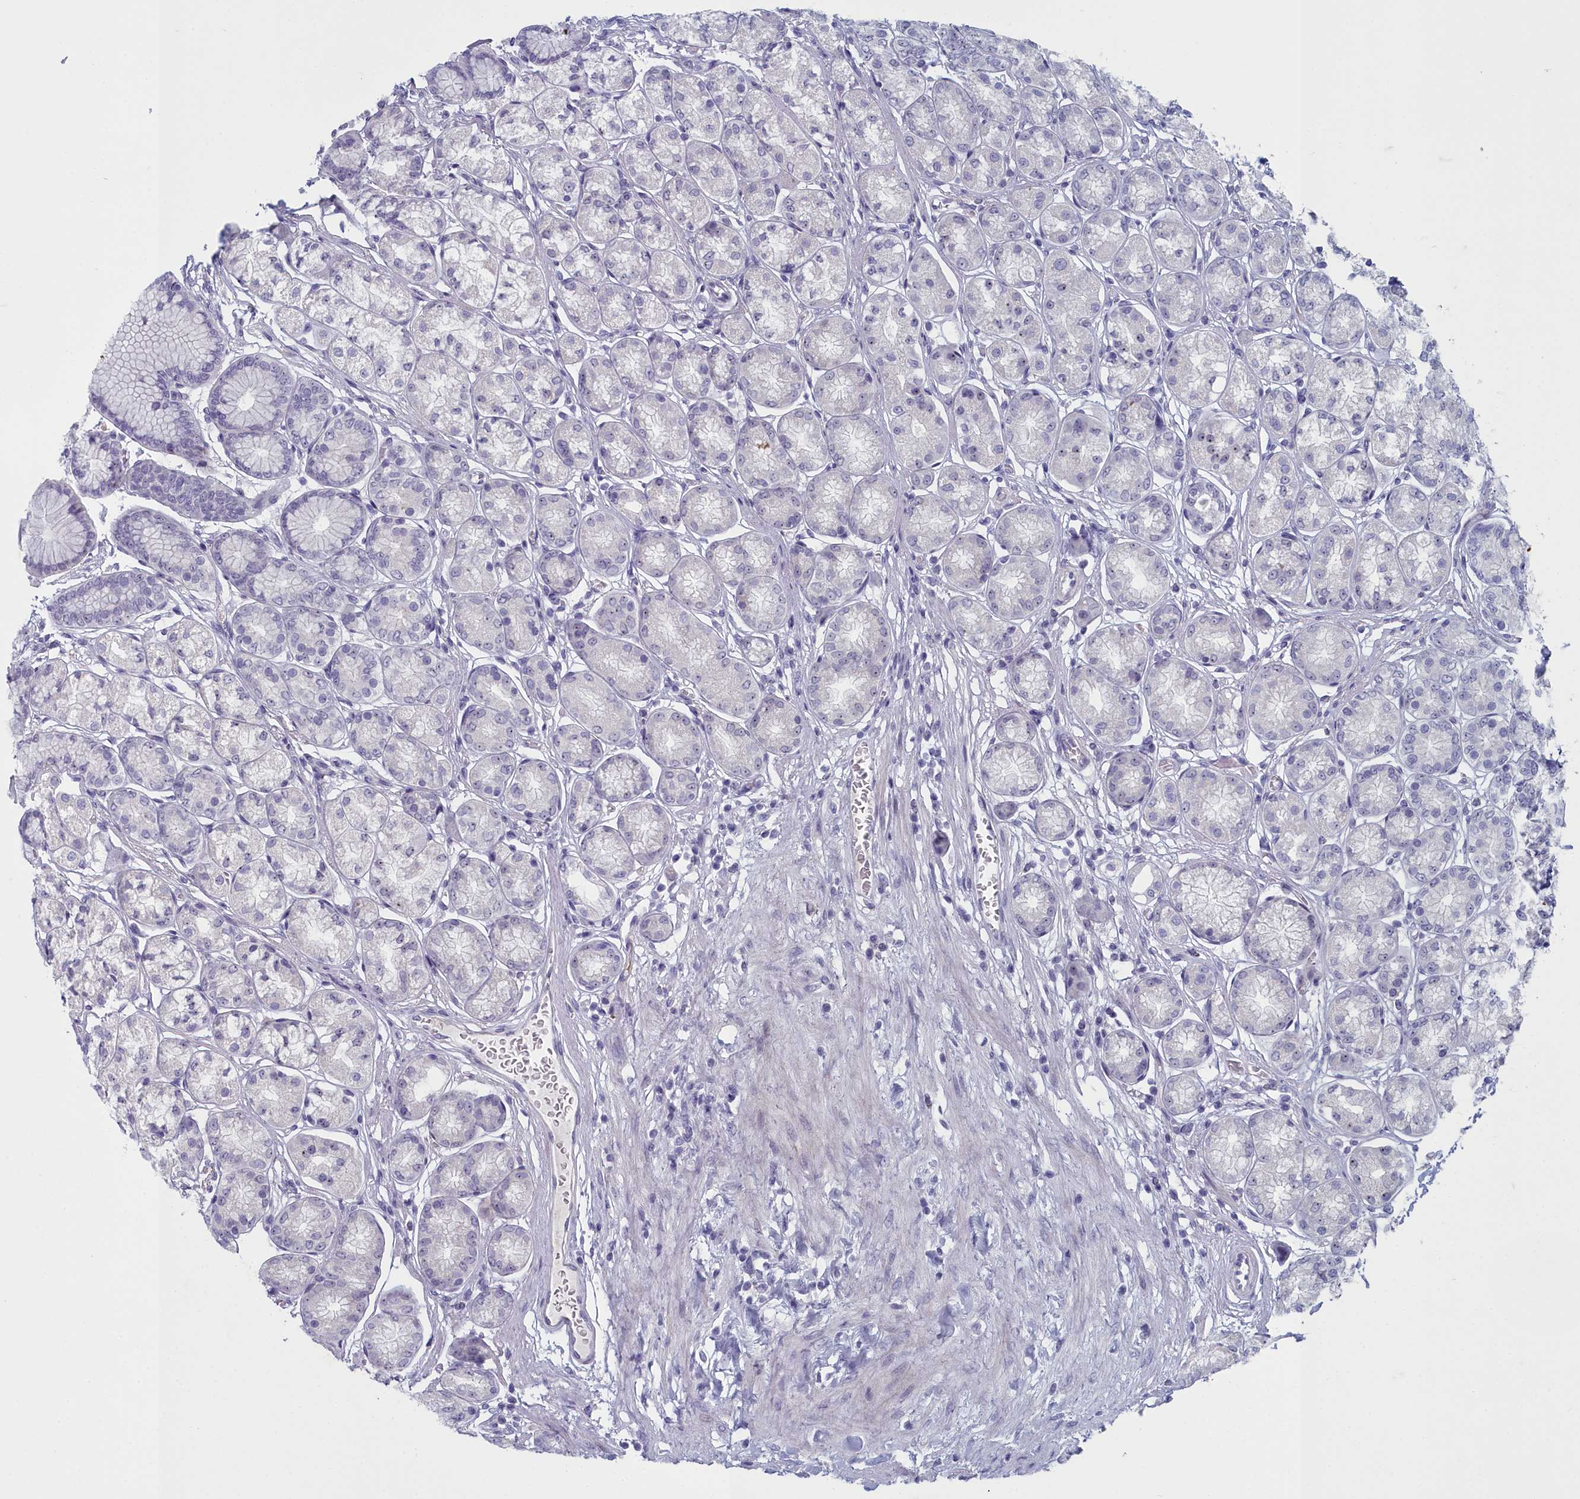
{"staining": {"intensity": "weak", "quantity": "<25%", "location": "cytoplasmic/membranous,nuclear"}, "tissue": "stomach", "cell_type": "Glandular cells", "image_type": "normal", "snomed": [{"axis": "morphology", "description": "Normal tissue, NOS"}, {"axis": "morphology", "description": "Adenocarcinoma, NOS"}, {"axis": "morphology", "description": "Adenocarcinoma, High grade"}, {"axis": "topography", "description": "Stomach, upper"}, {"axis": "topography", "description": "Stomach"}], "caption": "Micrograph shows no protein positivity in glandular cells of unremarkable stomach. Nuclei are stained in blue.", "gene": "INSYN2A", "patient": {"sex": "female", "age": 65}}